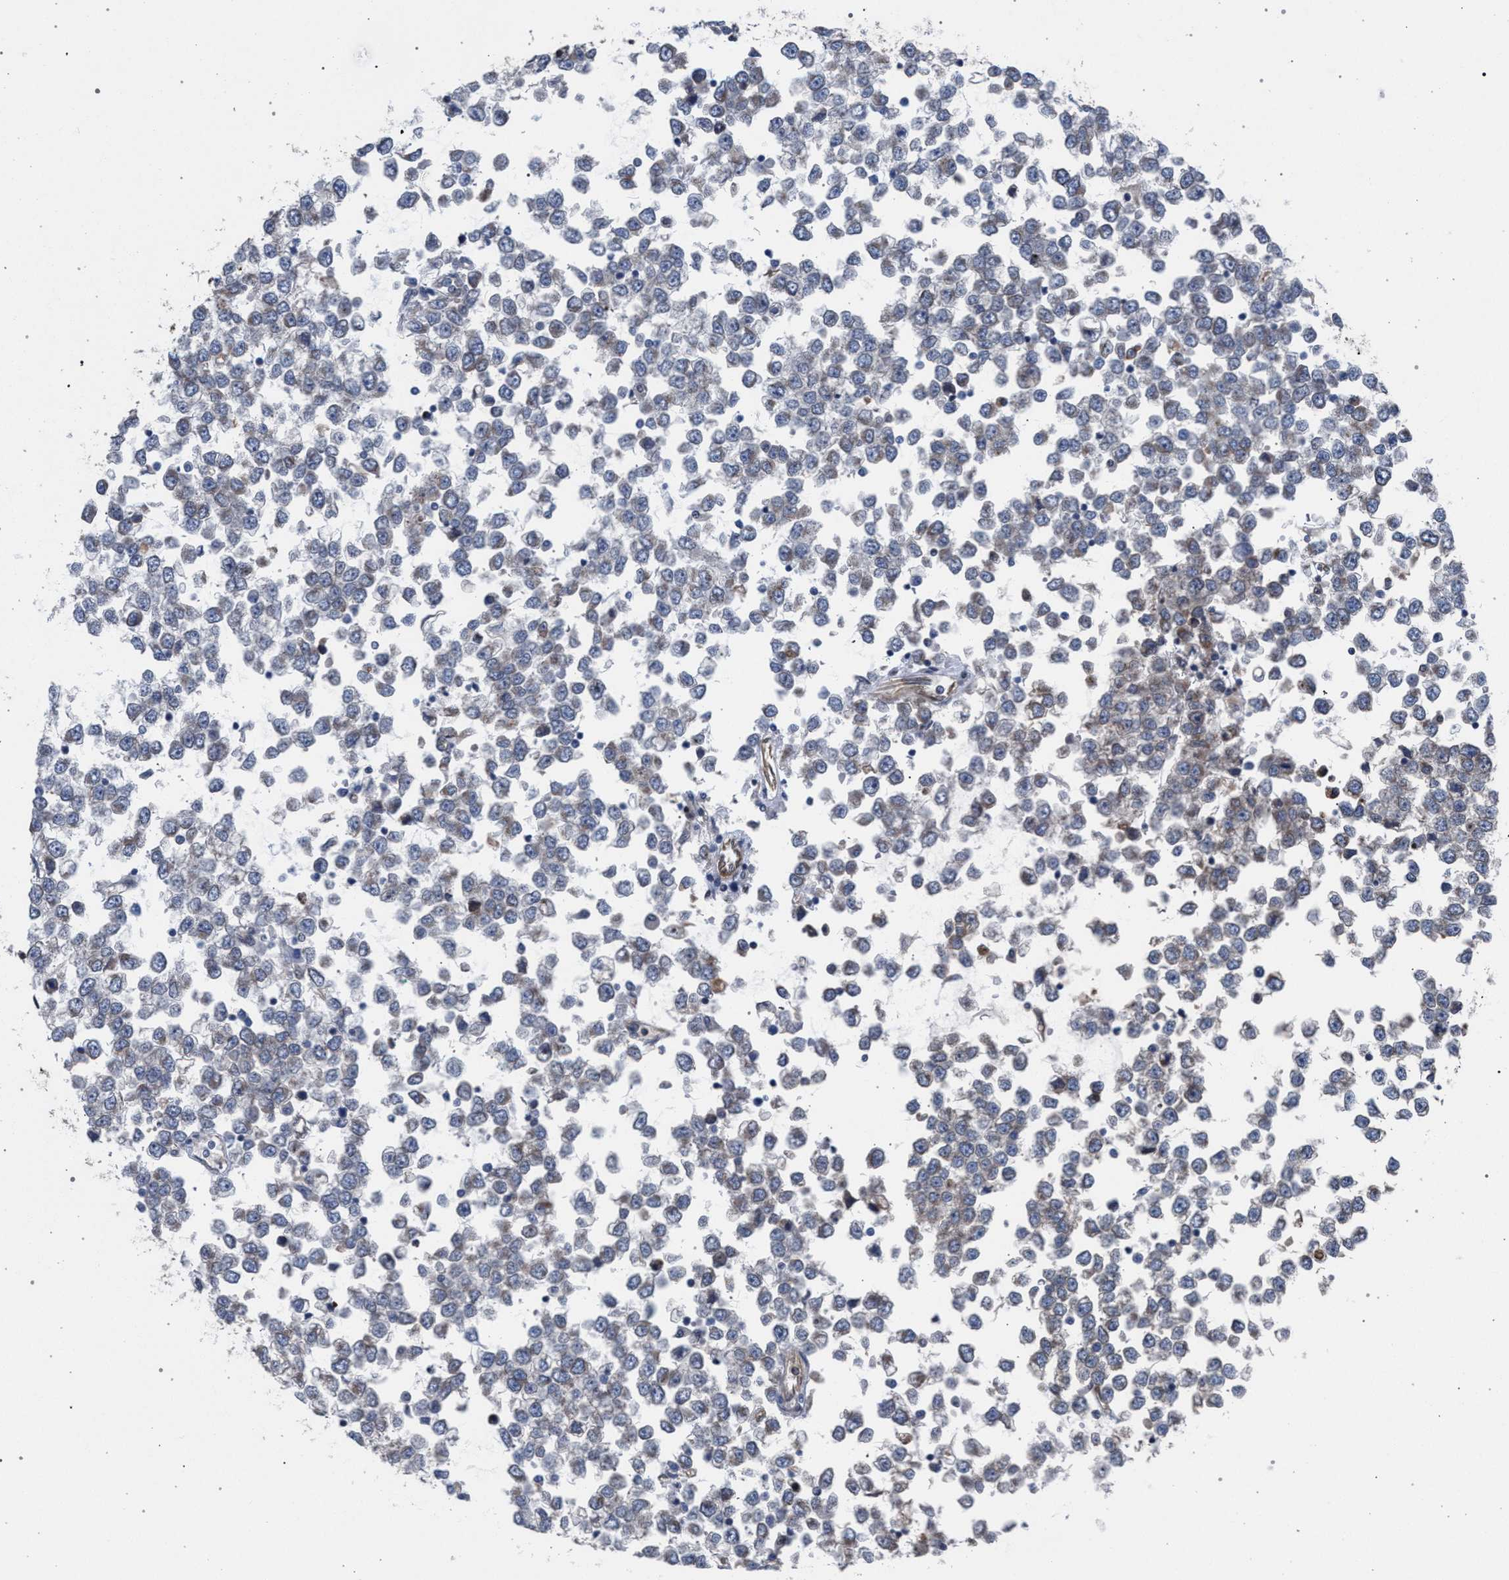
{"staining": {"intensity": "negative", "quantity": "none", "location": "none"}, "tissue": "testis cancer", "cell_type": "Tumor cells", "image_type": "cancer", "snomed": [{"axis": "morphology", "description": "Seminoma, NOS"}, {"axis": "topography", "description": "Testis"}], "caption": "Tumor cells are negative for protein expression in human testis seminoma.", "gene": "ARPC5L", "patient": {"sex": "male", "age": 65}}